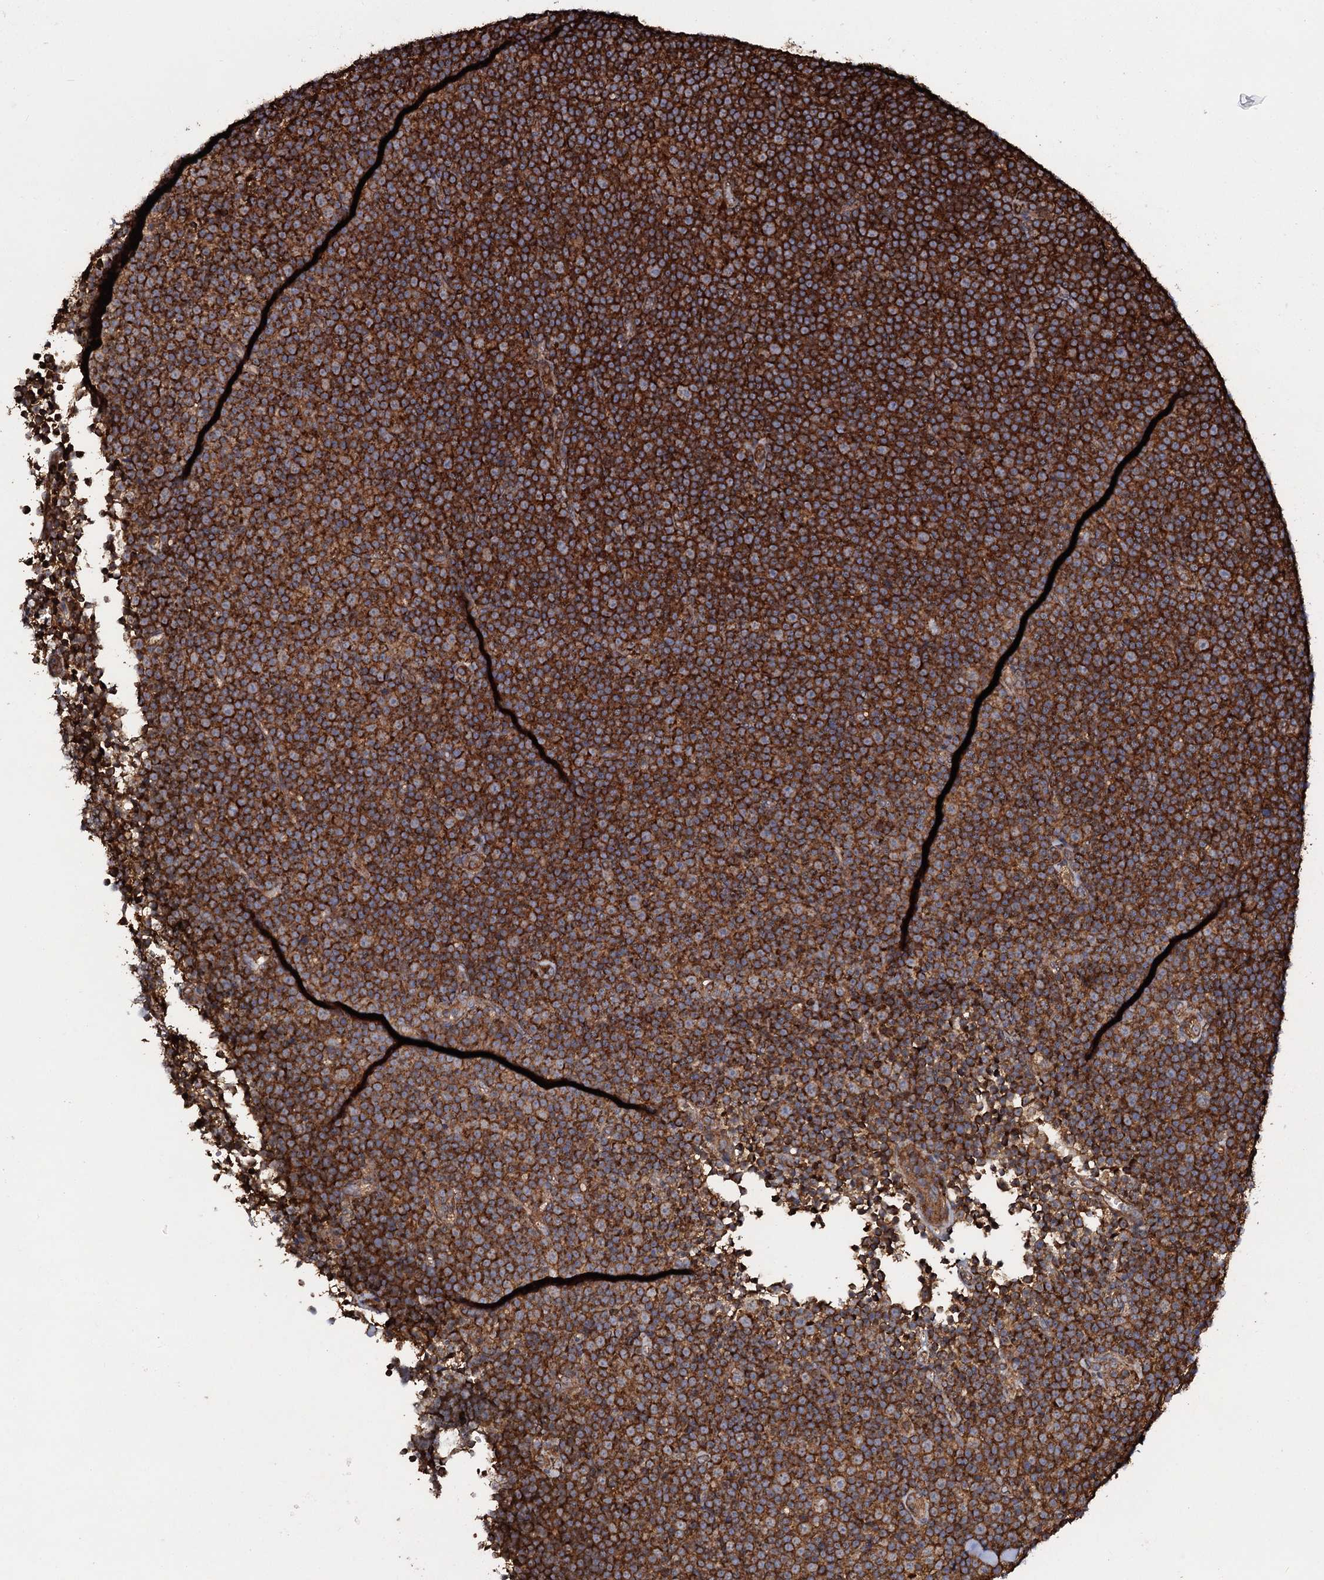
{"staining": {"intensity": "strong", "quantity": ">75%", "location": "cytoplasmic/membranous"}, "tissue": "lymphoma", "cell_type": "Tumor cells", "image_type": "cancer", "snomed": [{"axis": "morphology", "description": "Malignant lymphoma, non-Hodgkin's type, Low grade"}, {"axis": "topography", "description": "Lymph node"}], "caption": "This is an image of IHC staining of lymphoma, which shows strong positivity in the cytoplasmic/membranous of tumor cells.", "gene": "VWA8", "patient": {"sex": "female", "age": 67}}